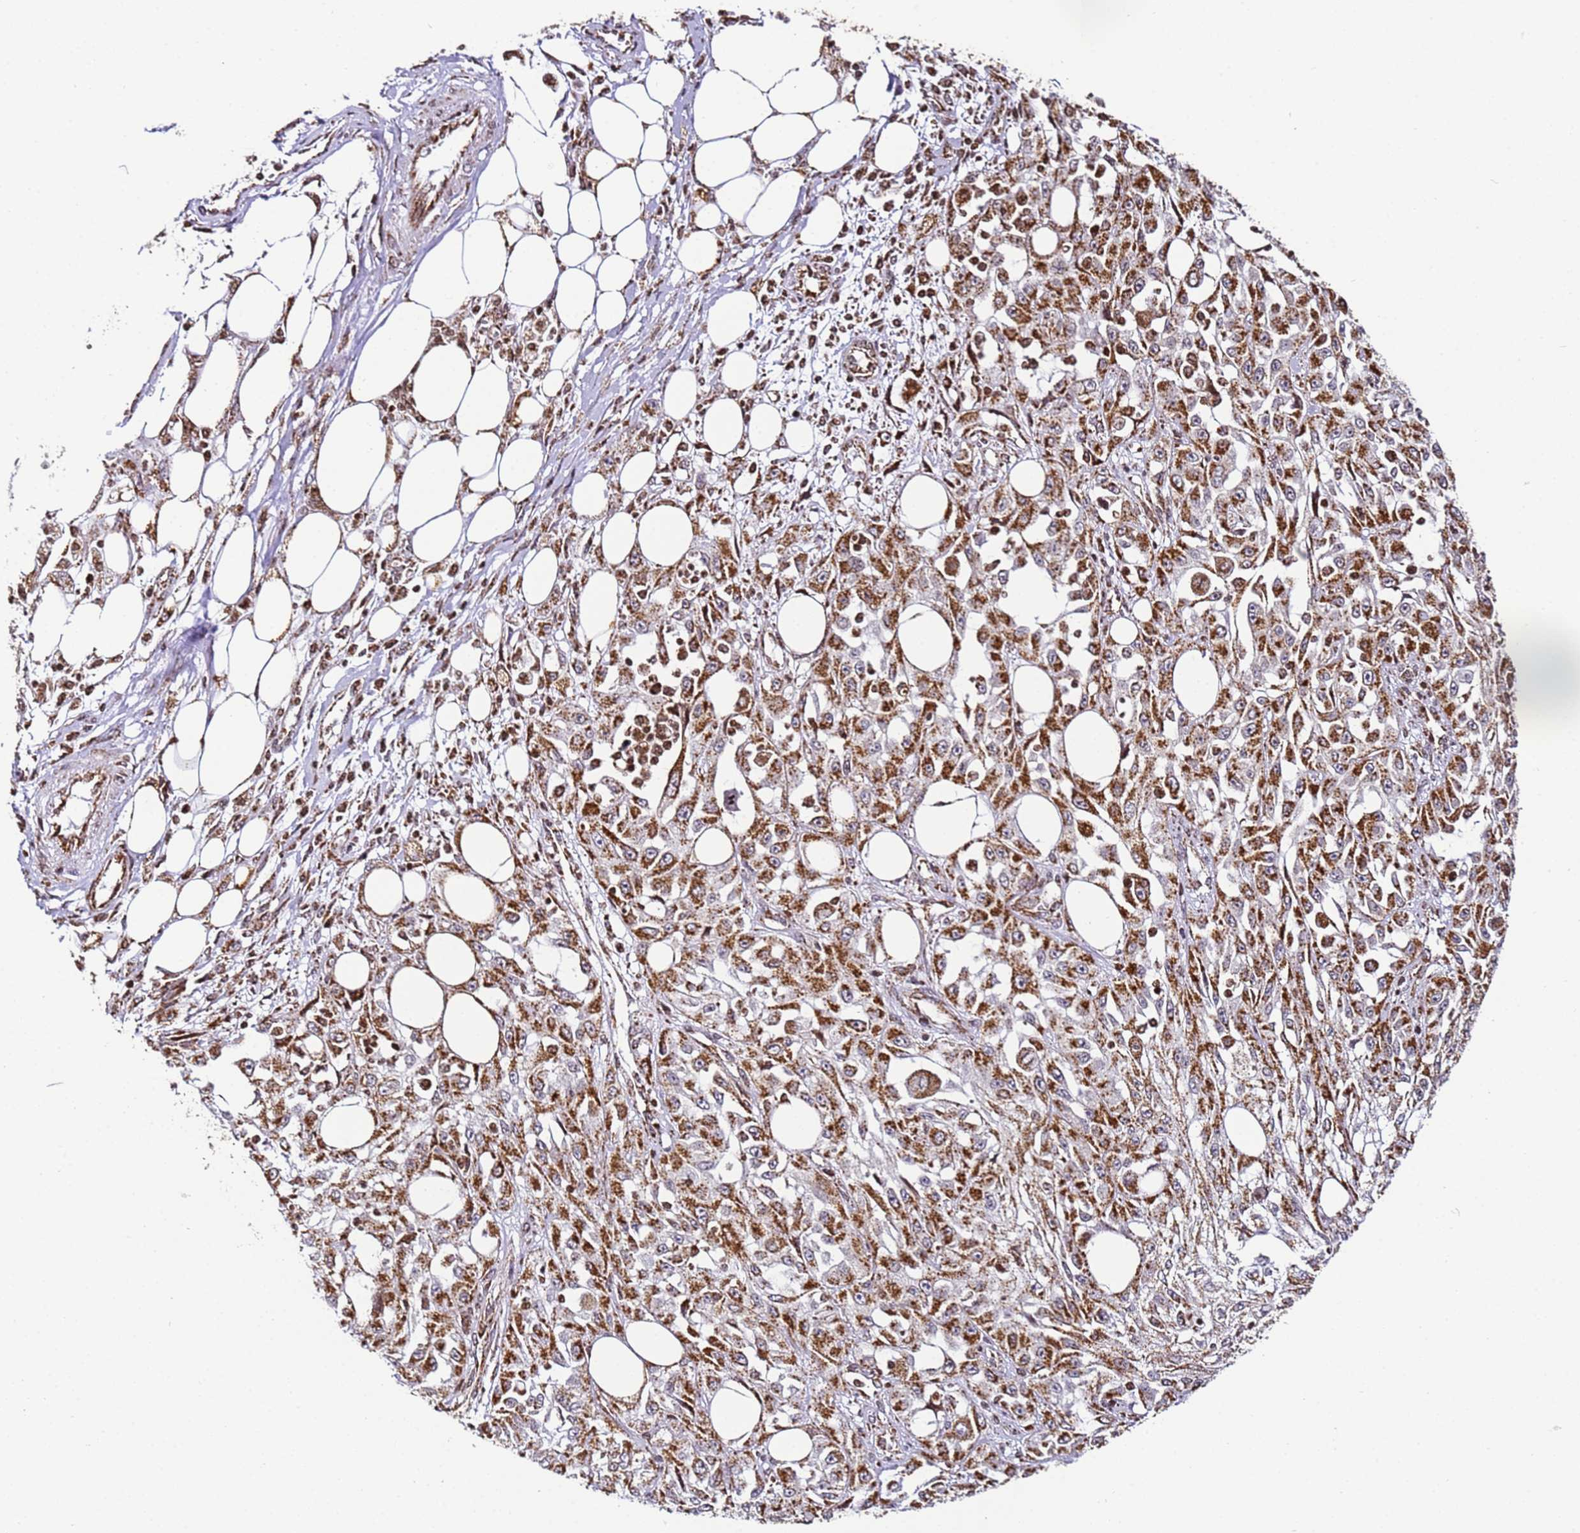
{"staining": {"intensity": "strong", "quantity": ">75%", "location": "cytoplasmic/membranous"}, "tissue": "skin cancer", "cell_type": "Tumor cells", "image_type": "cancer", "snomed": [{"axis": "morphology", "description": "Squamous cell carcinoma, NOS"}, {"axis": "morphology", "description": "Squamous cell carcinoma, metastatic, NOS"}, {"axis": "topography", "description": "Skin"}, {"axis": "topography", "description": "Lymph node"}], "caption": "Immunohistochemistry of skin cancer (metastatic squamous cell carcinoma) exhibits high levels of strong cytoplasmic/membranous positivity in about >75% of tumor cells.", "gene": "HSPE1", "patient": {"sex": "male", "age": 75}}